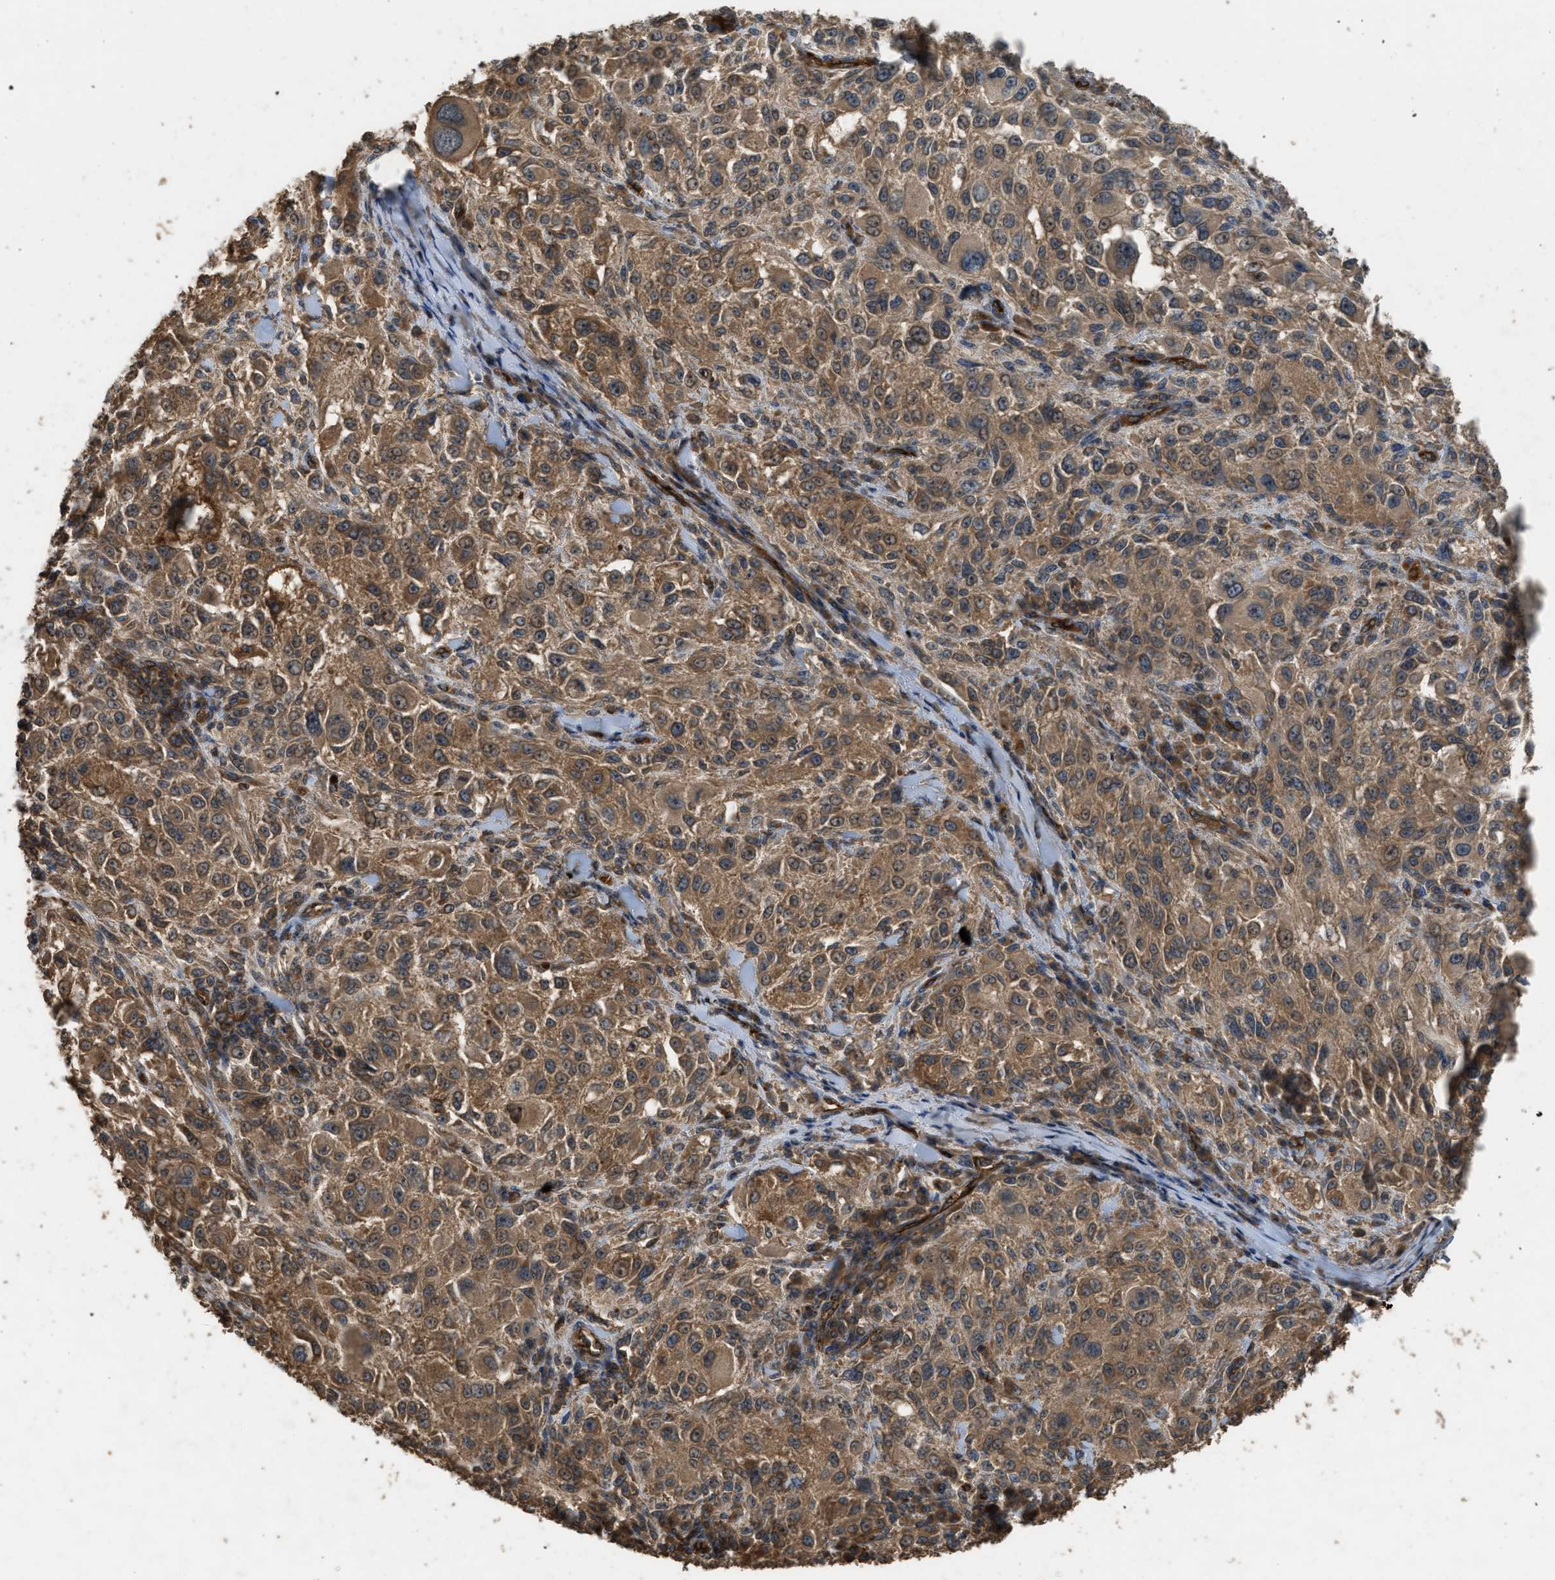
{"staining": {"intensity": "moderate", "quantity": ">75%", "location": "cytoplasmic/membranous"}, "tissue": "melanoma", "cell_type": "Tumor cells", "image_type": "cancer", "snomed": [{"axis": "morphology", "description": "Necrosis, NOS"}, {"axis": "morphology", "description": "Malignant melanoma, NOS"}, {"axis": "topography", "description": "Skin"}], "caption": "Immunohistochemistry (DAB (3,3'-diaminobenzidine)) staining of melanoma demonstrates moderate cytoplasmic/membranous protein positivity in approximately >75% of tumor cells.", "gene": "HIP1R", "patient": {"sex": "female", "age": 87}}